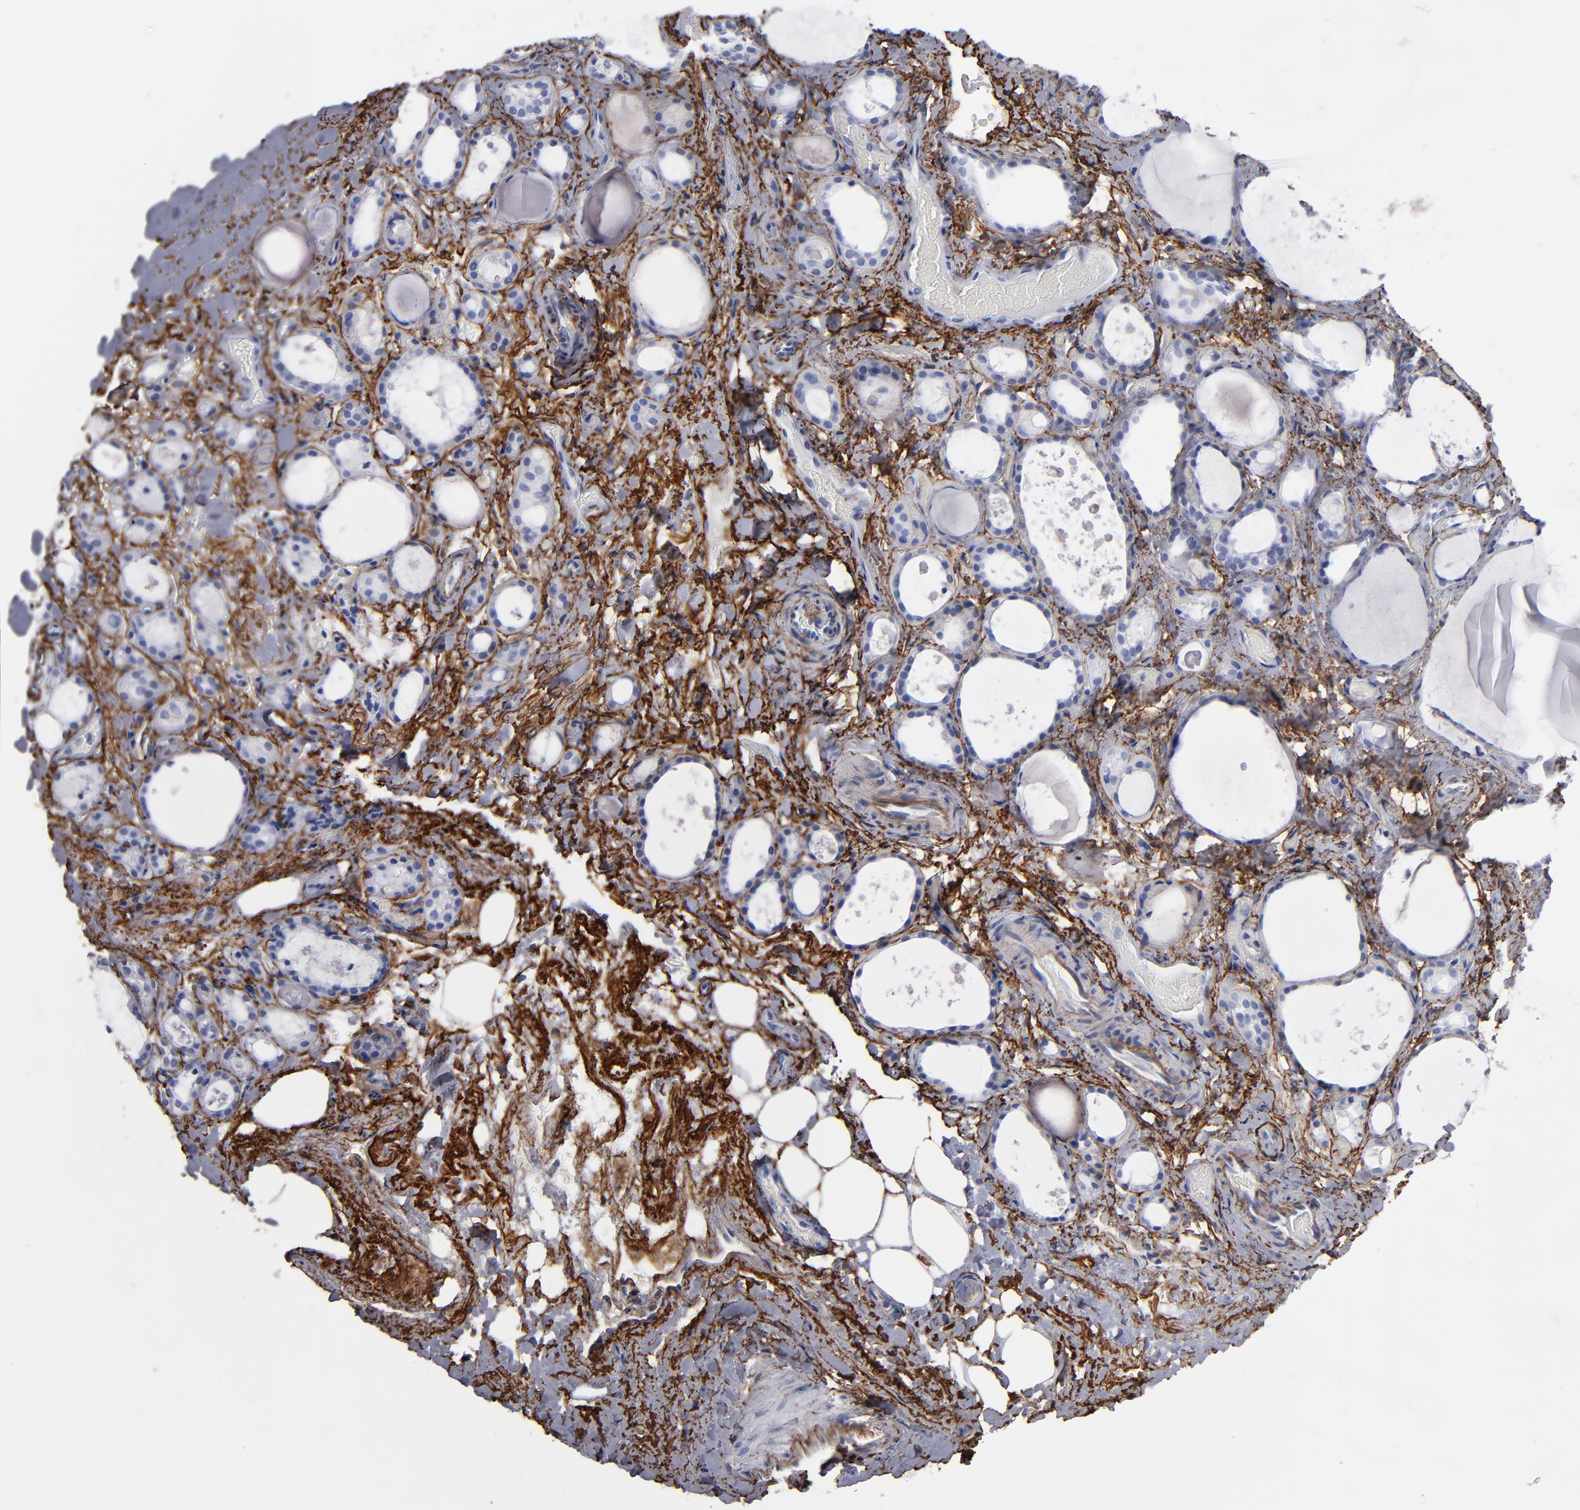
{"staining": {"intensity": "negative", "quantity": "none", "location": "none"}, "tissue": "thyroid gland", "cell_type": "Glandular cells", "image_type": "normal", "snomed": [{"axis": "morphology", "description": "Normal tissue, NOS"}, {"axis": "topography", "description": "Thyroid gland"}], "caption": "Micrograph shows no protein expression in glandular cells of unremarkable thyroid gland.", "gene": "EMILIN1", "patient": {"sex": "female", "age": 75}}